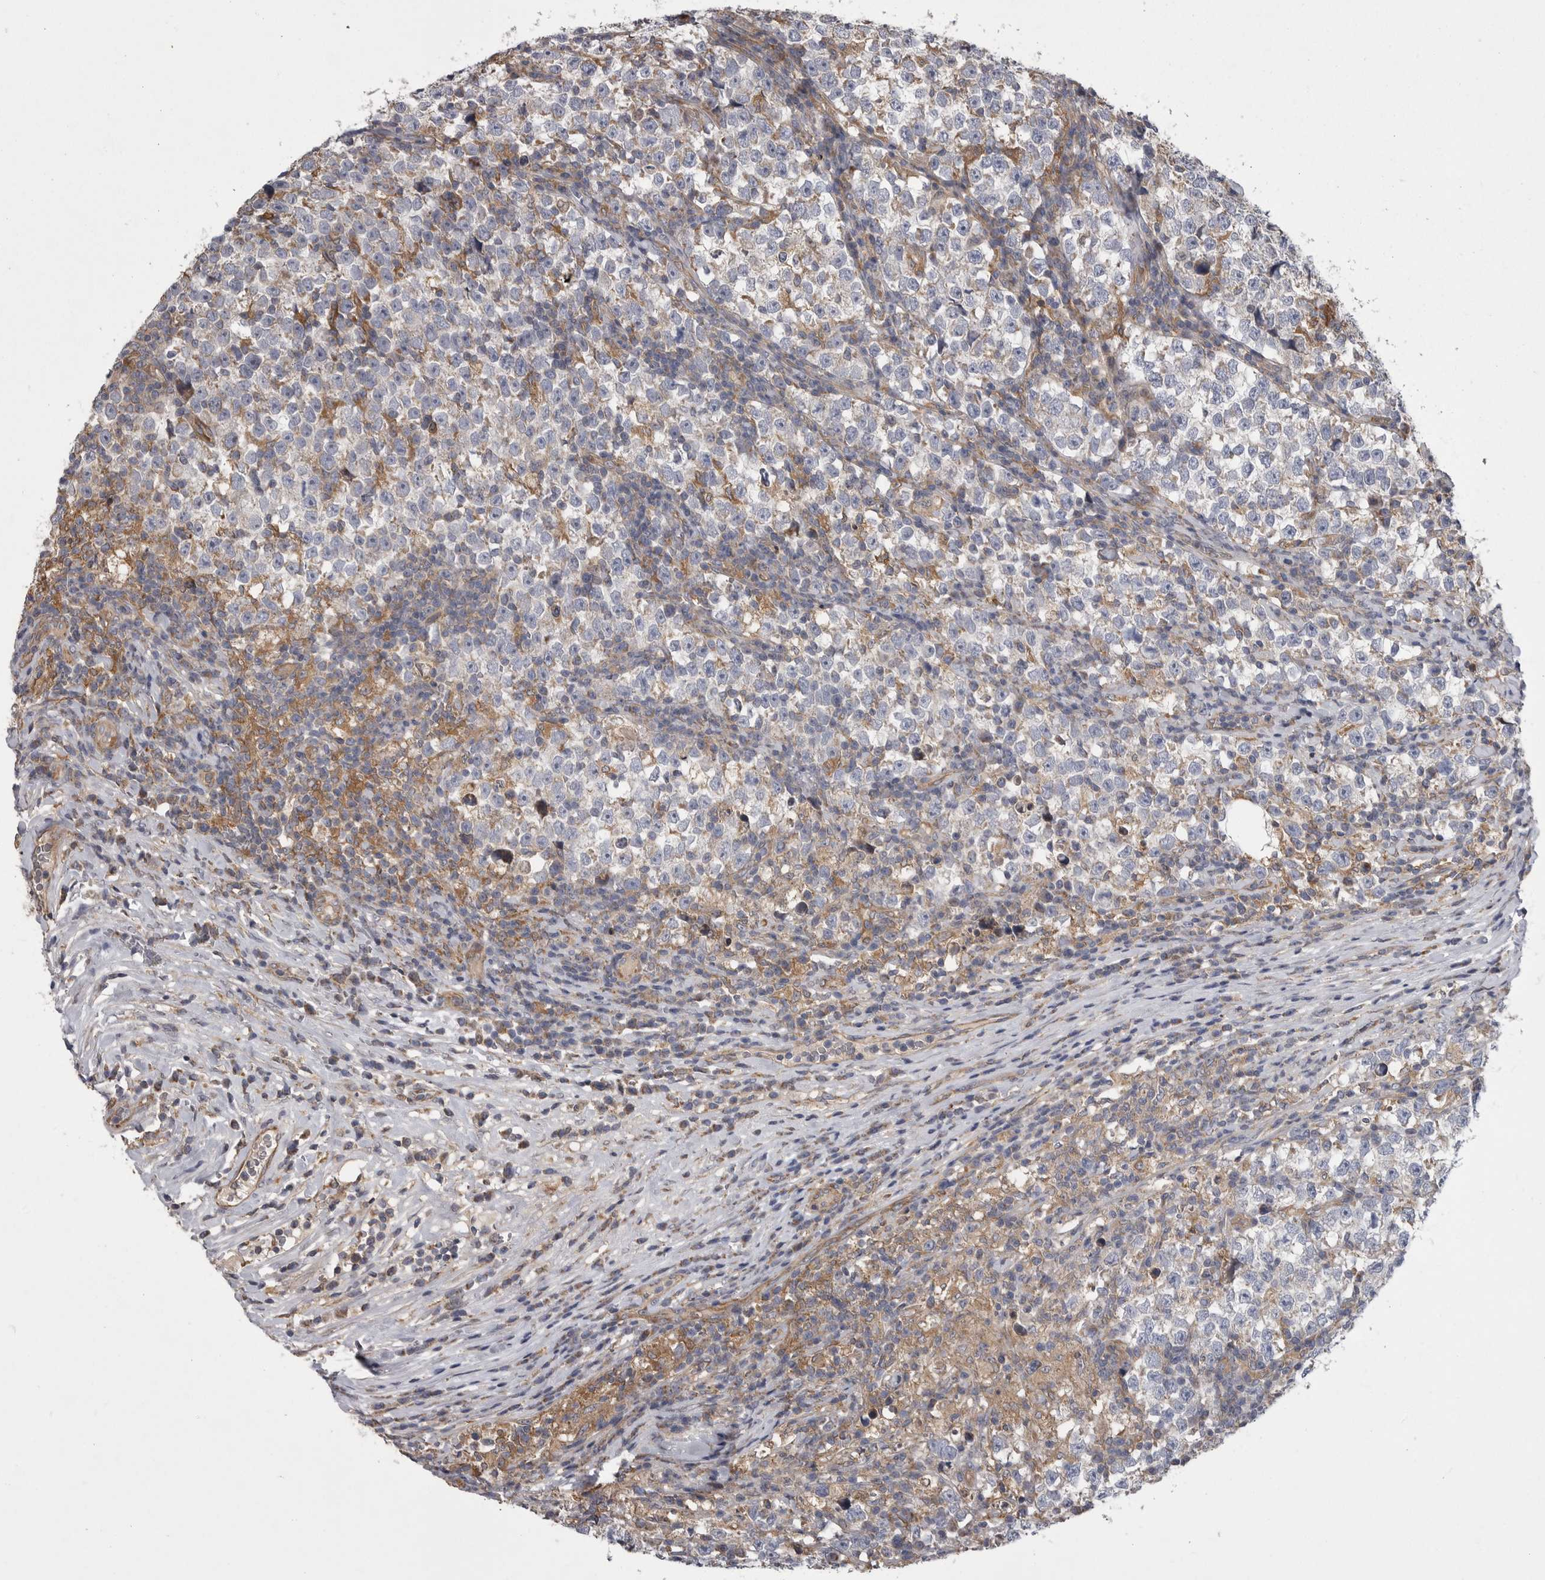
{"staining": {"intensity": "negative", "quantity": "none", "location": "none"}, "tissue": "testis cancer", "cell_type": "Tumor cells", "image_type": "cancer", "snomed": [{"axis": "morphology", "description": "Normal tissue, NOS"}, {"axis": "morphology", "description": "Seminoma, NOS"}, {"axis": "topography", "description": "Testis"}], "caption": "A histopathology image of seminoma (testis) stained for a protein demonstrates no brown staining in tumor cells. (Immunohistochemistry, brightfield microscopy, high magnification).", "gene": "CRP", "patient": {"sex": "male", "age": 43}}